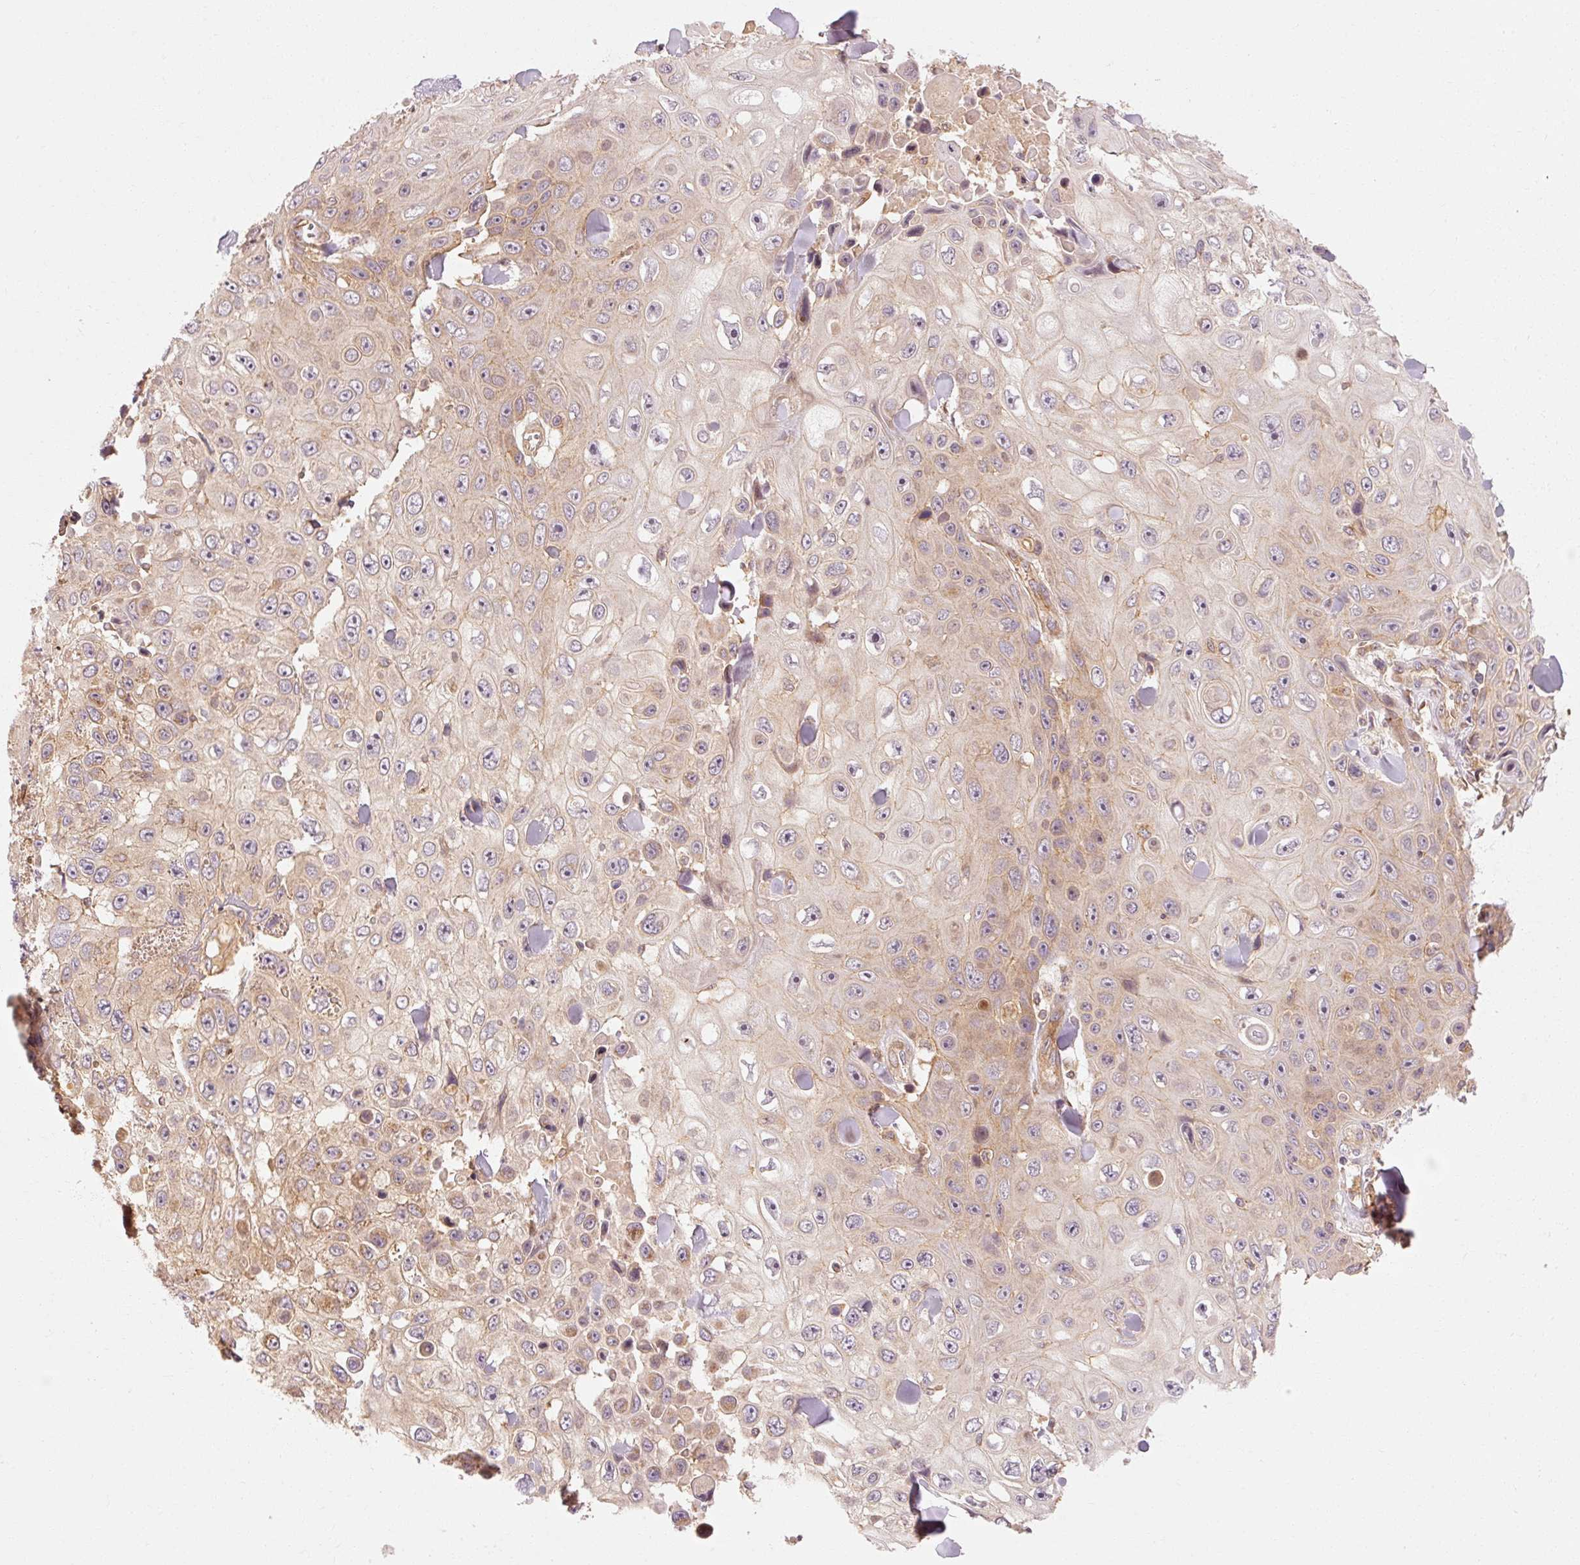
{"staining": {"intensity": "moderate", "quantity": "<25%", "location": "cytoplasmic/membranous"}, "tissue": "skin cancer", "cell_type": "Tumor cells", "image_type": "cancer", "snomed": [{"axis": "morphology", "description": "Squamous cell carcinoma, NOS"}, {"axis": "topography", "description": "Skin"}], "caption": "Protein staining exhibits moderate cytoplasmic/membranous expression in approximately <25% of tumor cells in squamous cell carcinoma (skin).", "gene": "CTNNA1", "patient": {"sex": "male", "age": 82}}